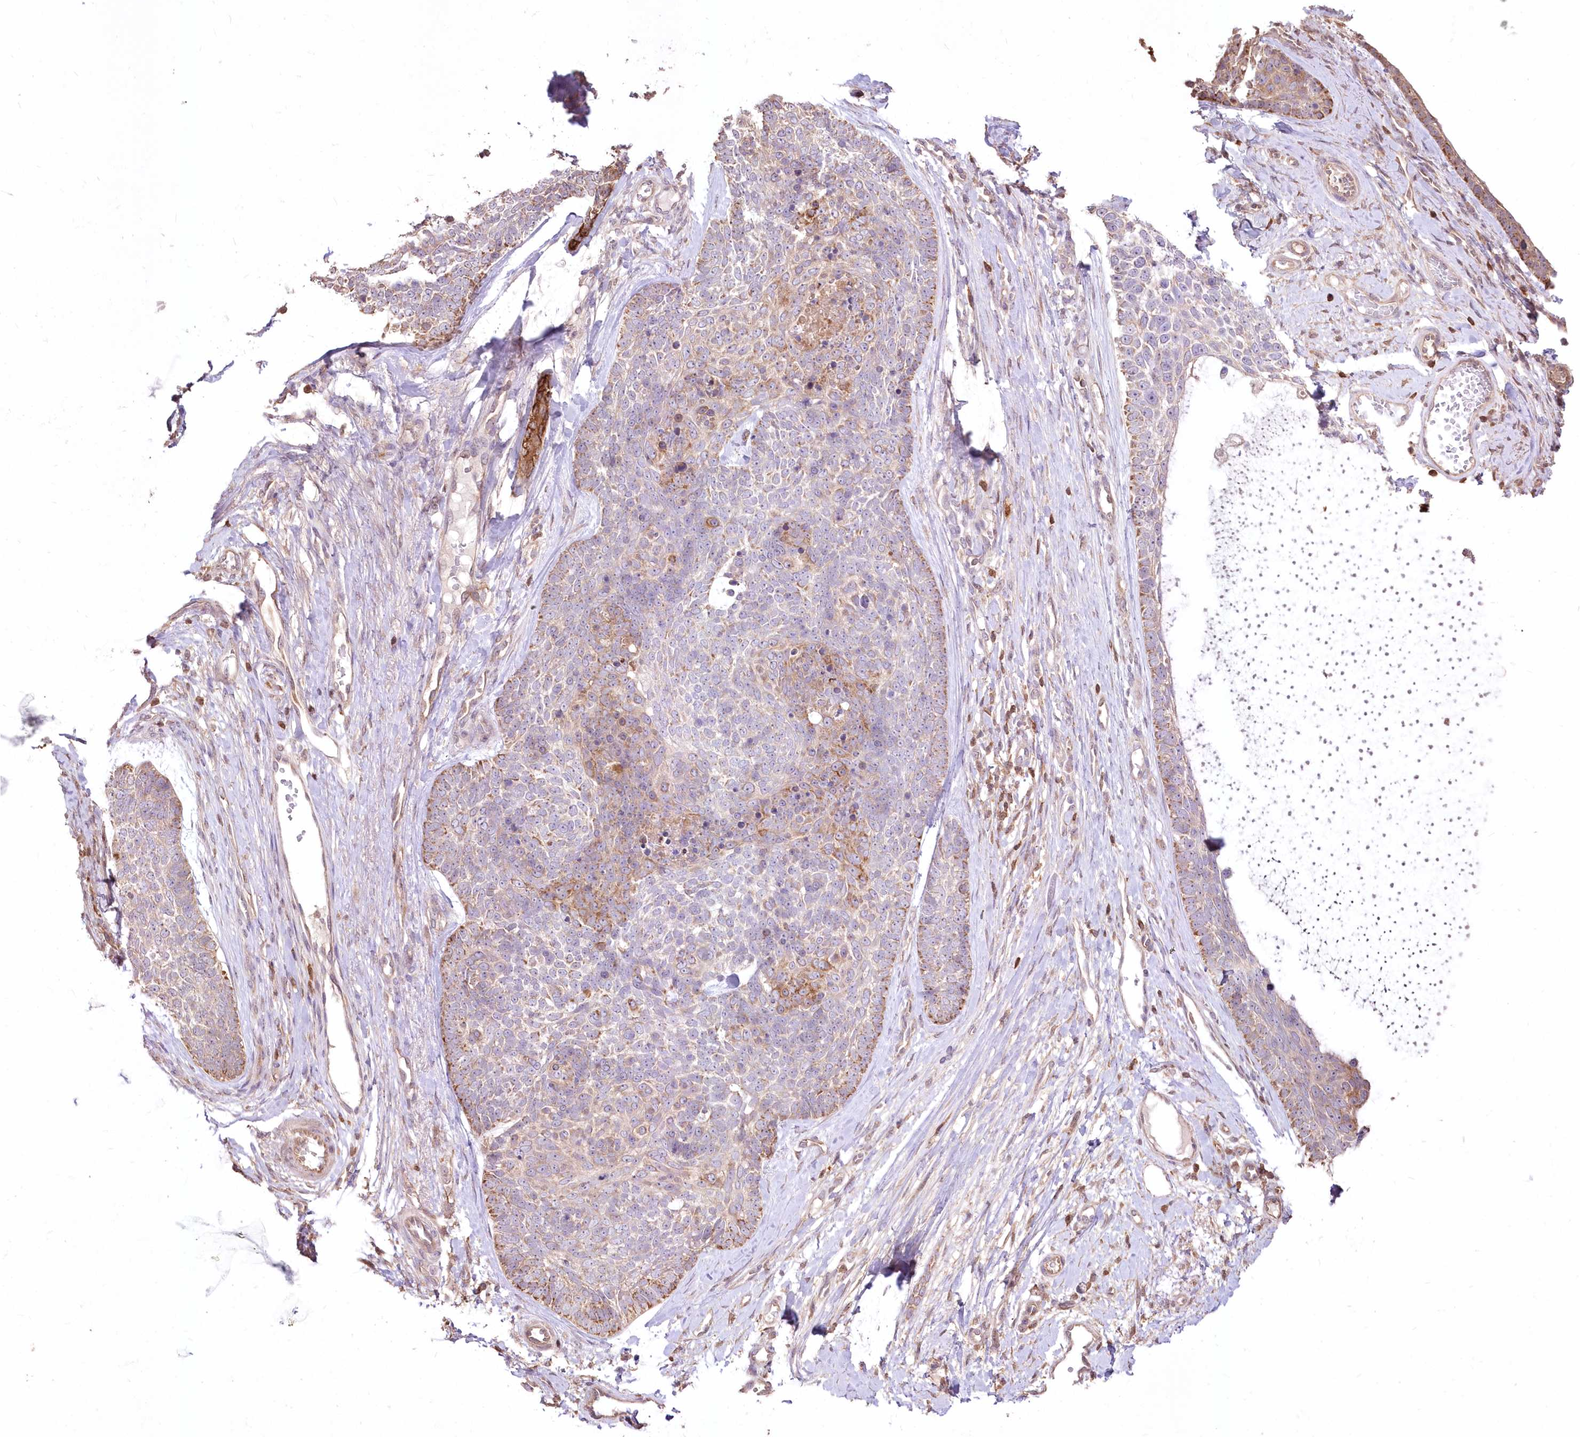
{"staining": {"intensity": "moderate", "quantity": "<25%", "location": "cytoplasmic/membranous"}, "tissue": "skin cancer", "cell_type": "Tumor cells", "image_type": "cancer", "snomed": [{"axis": "morphology", "description": "Basal cell carcinoma"}, {"axis": "topography", "description": "Skin"}], "caption": "About <25% of tumor cells in basal cell carcinoma (skin) display moderate cytoplasmic/membranous protein positivity as visualized by brown immunohistochemical staining.", "gene": "STK17B", "patient": {"sex": "female", "age": 81}}